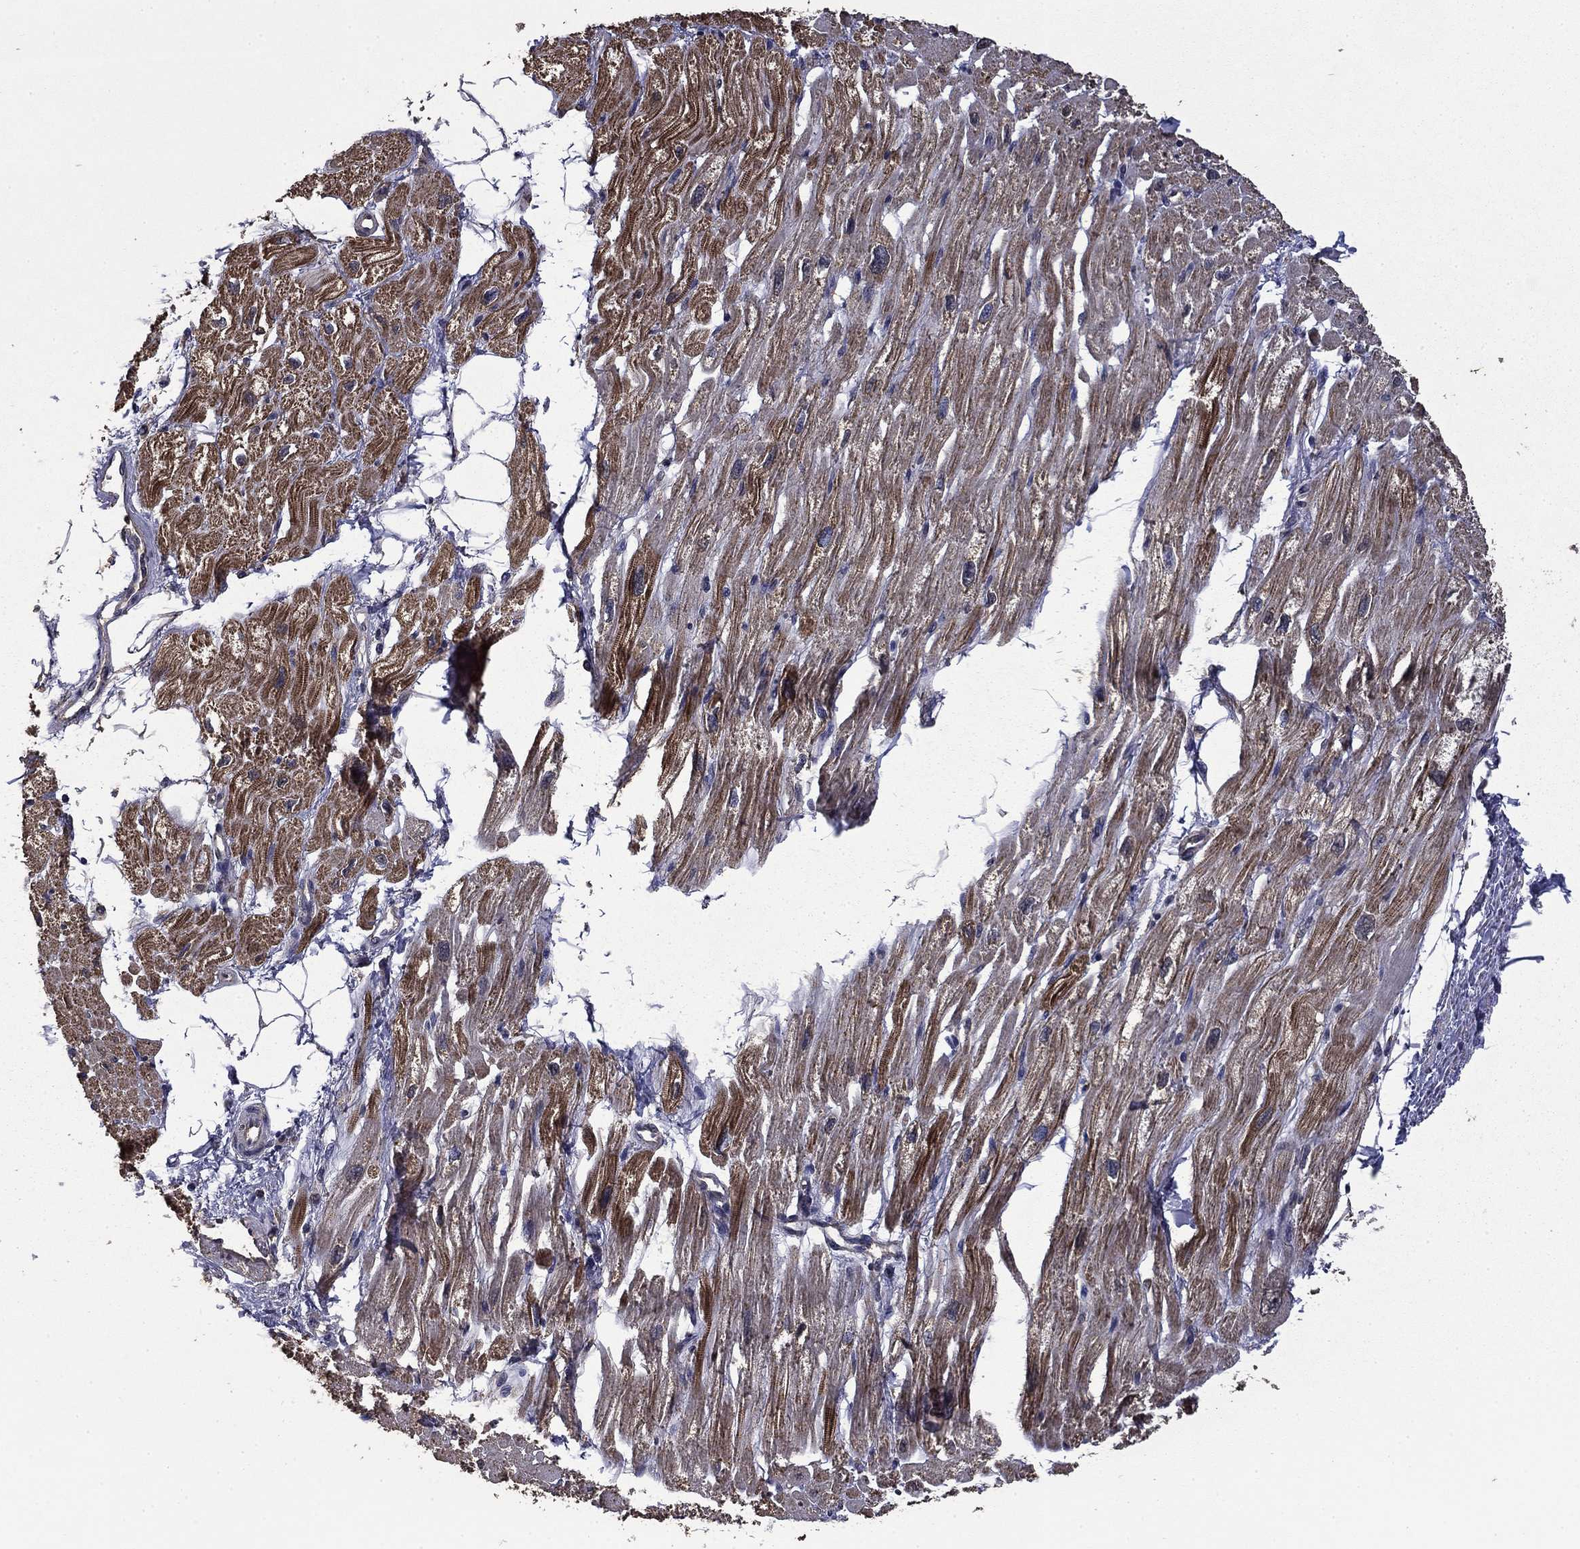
{"staining": {"intensity": "strong", "quantity": "<25%", "location": "cytoplasmic/membranous"}, "tissue": "heart muscle", "cell_type": "Cardiomyocytes", "image_type": "normal", "snomed": [{"axis": "morphology", "description": "Normal tissue, NOS"}, {"axis": "topography", "description": "Heart"}], "caption": "Protein staining exhibits strong cytoplasmic/membranous positivity in approximately <25% of cardiomyocytes in unremarkable heart muscle.", "gene": "MFAP3L", "patient": {"sex": "male", "age": 66}}